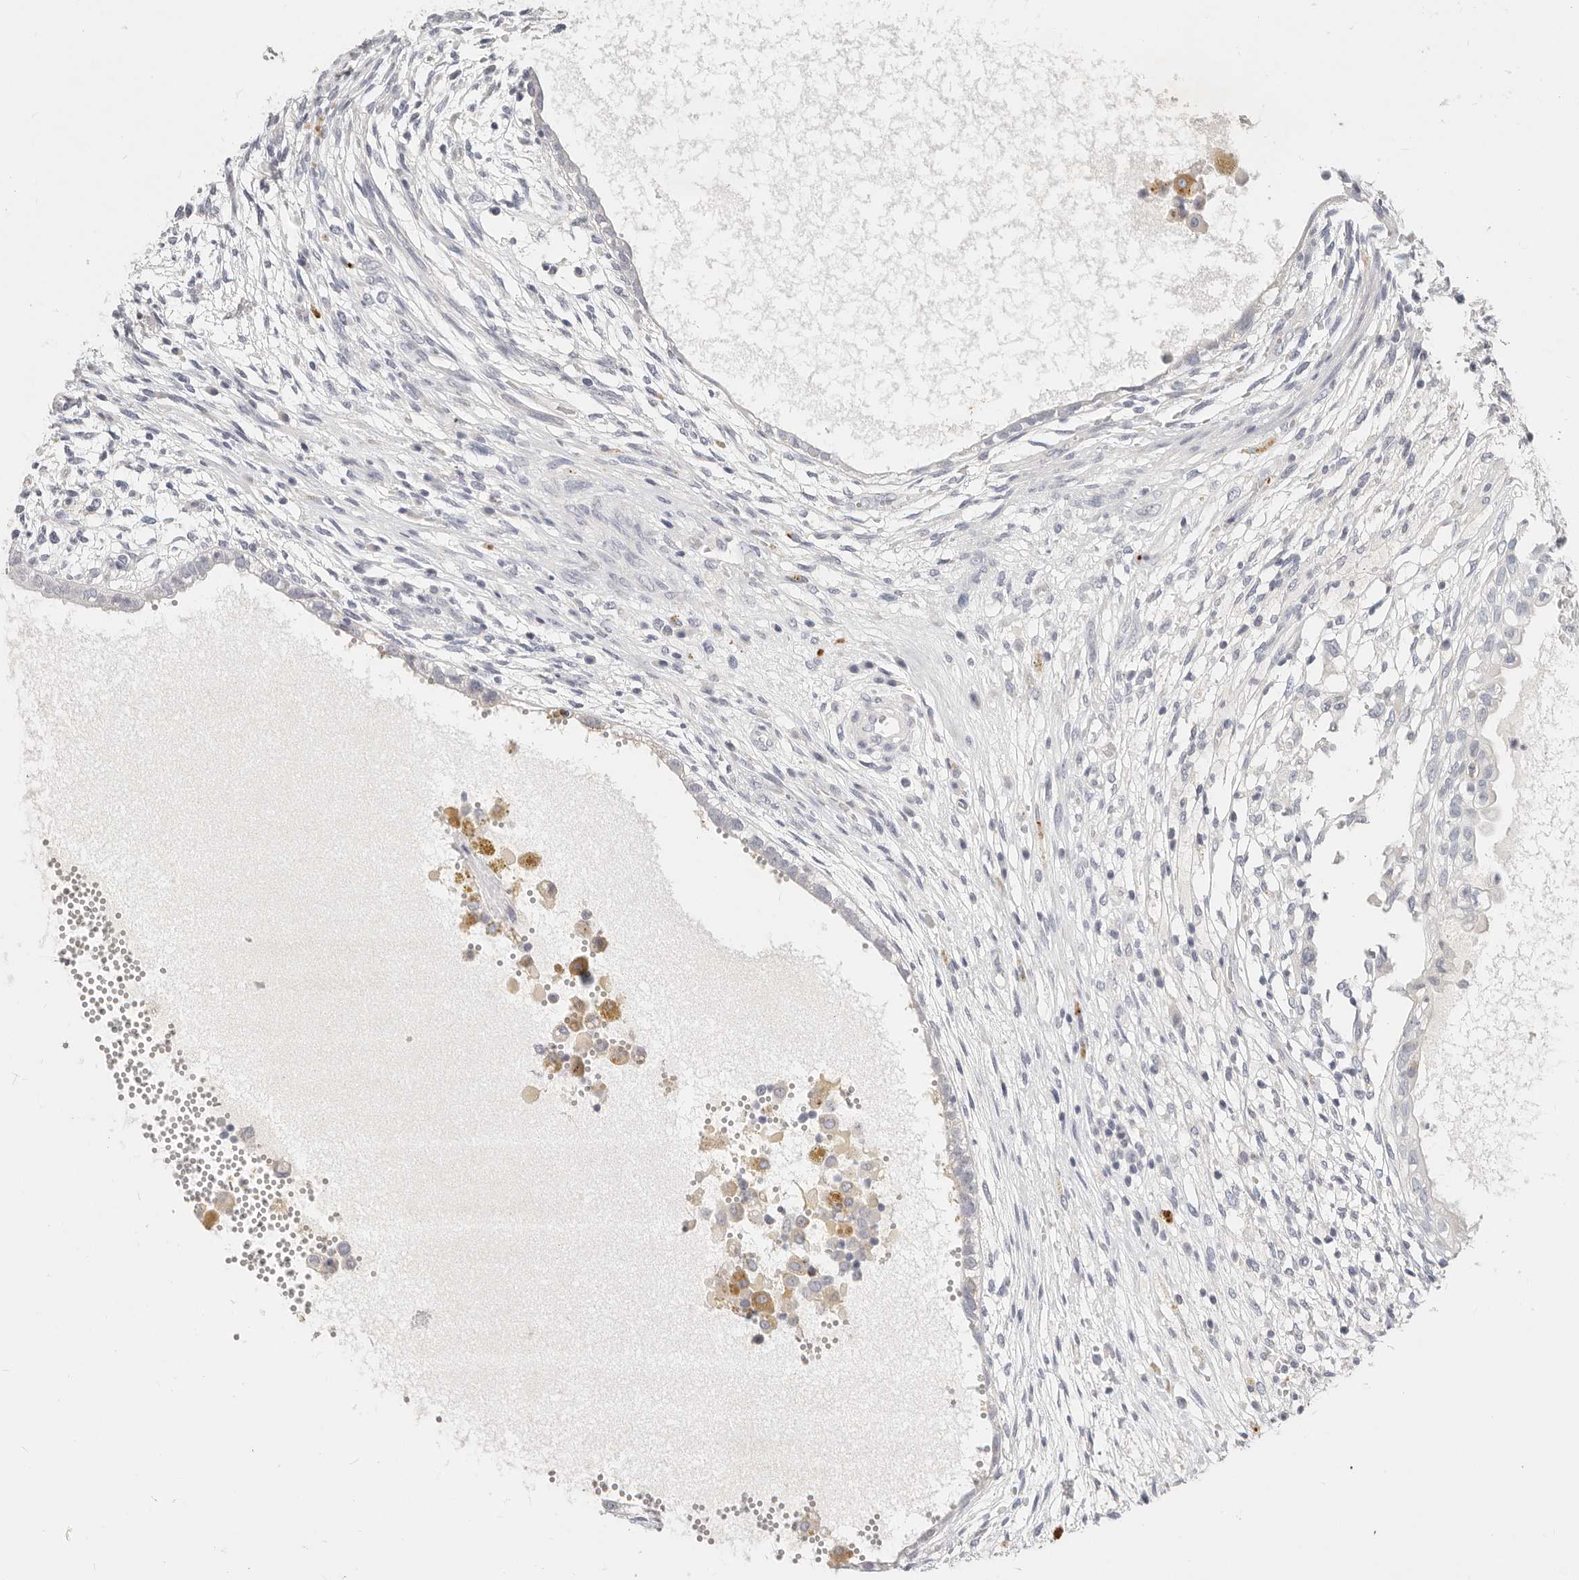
{"staining": {"intensity": "negative", "quantity": "none", "location": "none"}, "tissue": "testis cancer", "cell_type": "Tumor cells", "image_type": "cancer", "snomed": [{"axis": "morphology", "description": "Carcinoma, Embryonal, NOS"}, {"axis": "topography", "description": "Testis"}], "caption": "Immunohistochemical staining of human testis cancer exhibits no significant staining in tumor cells.", "gene": "TMEM63B", "patient": {"sex": "male", "age": 26}}